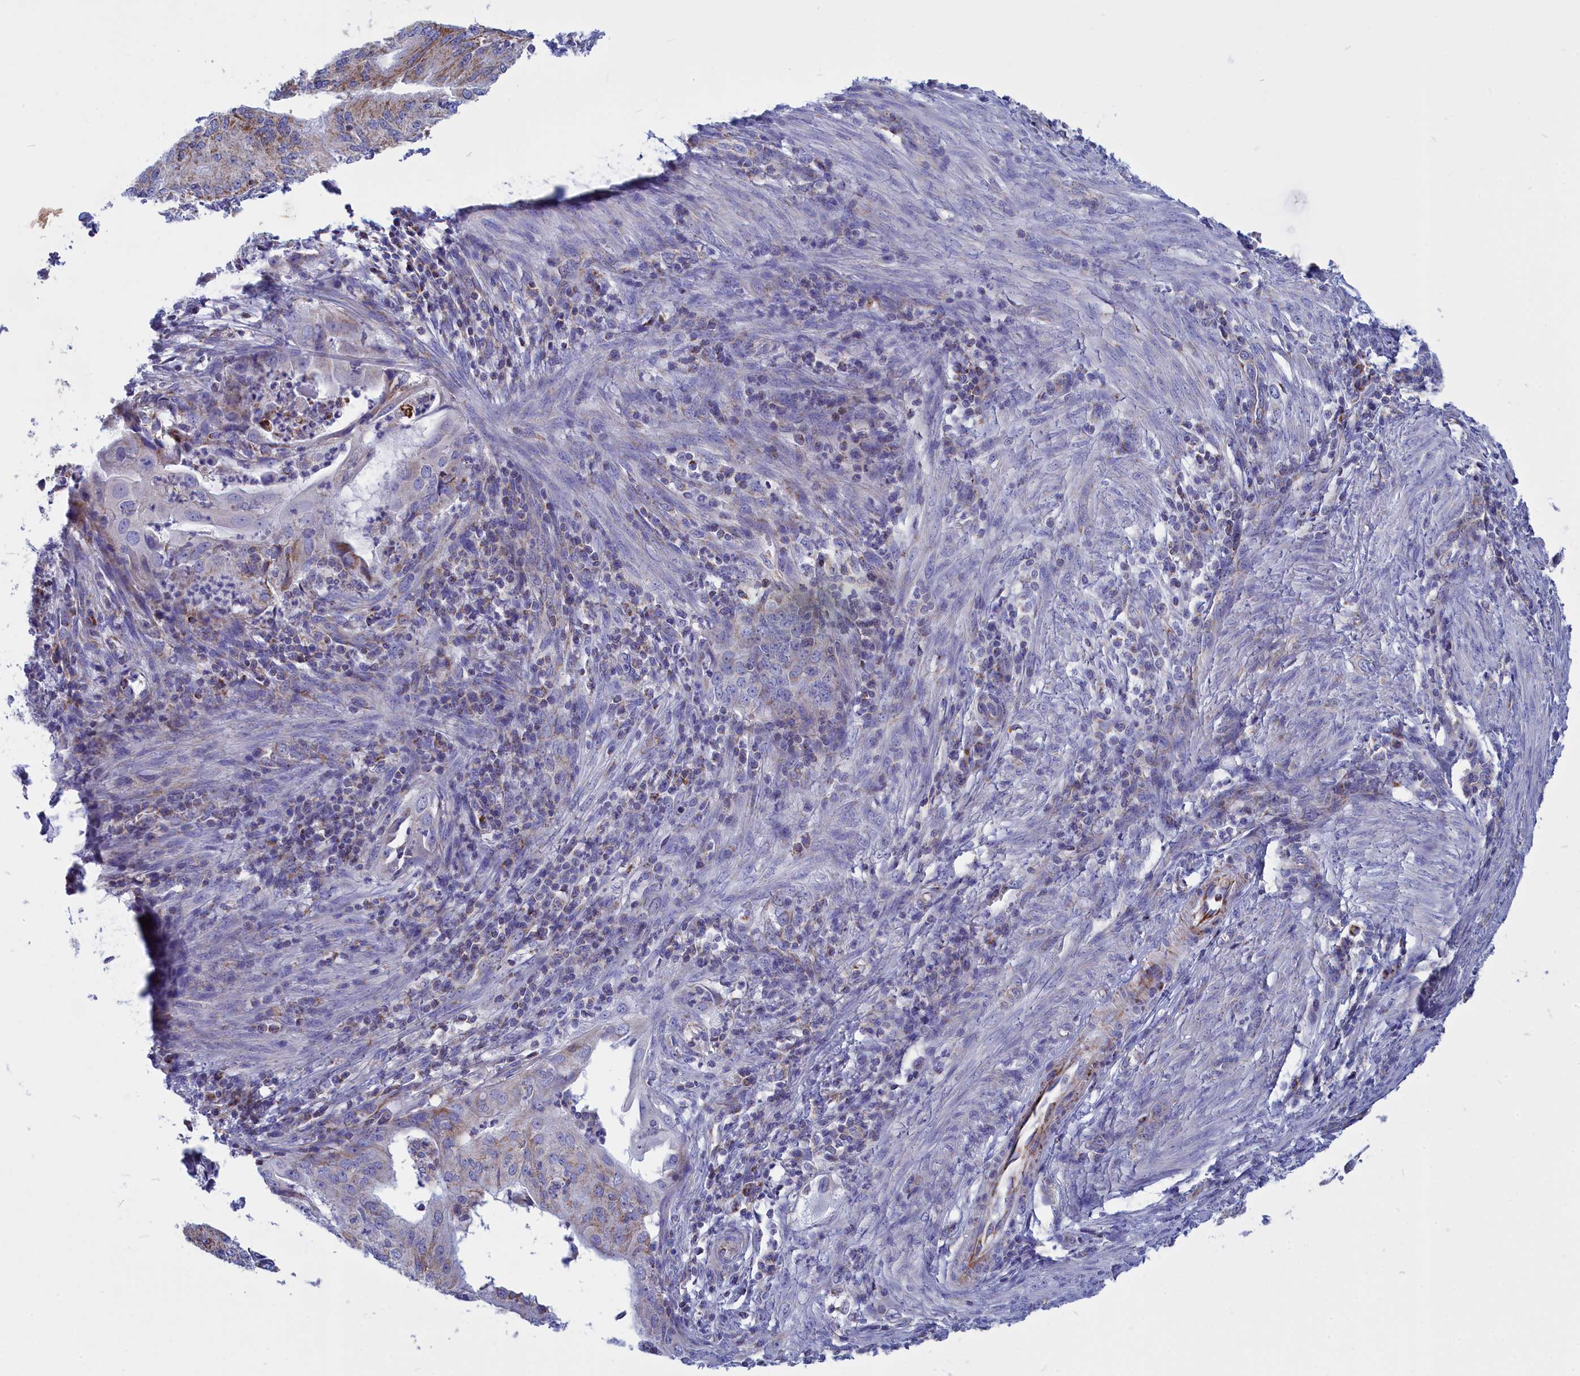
{"staining": {"intensity": "moderate", "quantity": "25%-75%", "location": "cytoplasmic/membranous"}, "tissue": "endometrial cancer", "cell_type": "Tumor cells", "image_type": "cancer", "snomed": [{"axis": "morphology", "description": "Adenocarcinoma, NOS"}, {"axis": "topography", "description": "Endometrium"}], "caption": "A high-resolution histopathology image shows IHC staining of endometrial cancer, which displays moderate cytoplasmic/membranous expression in about 25%-75% of tumor cells.", "gene": "CCRL2", "patient": {"sex": "female", "age": 50}}